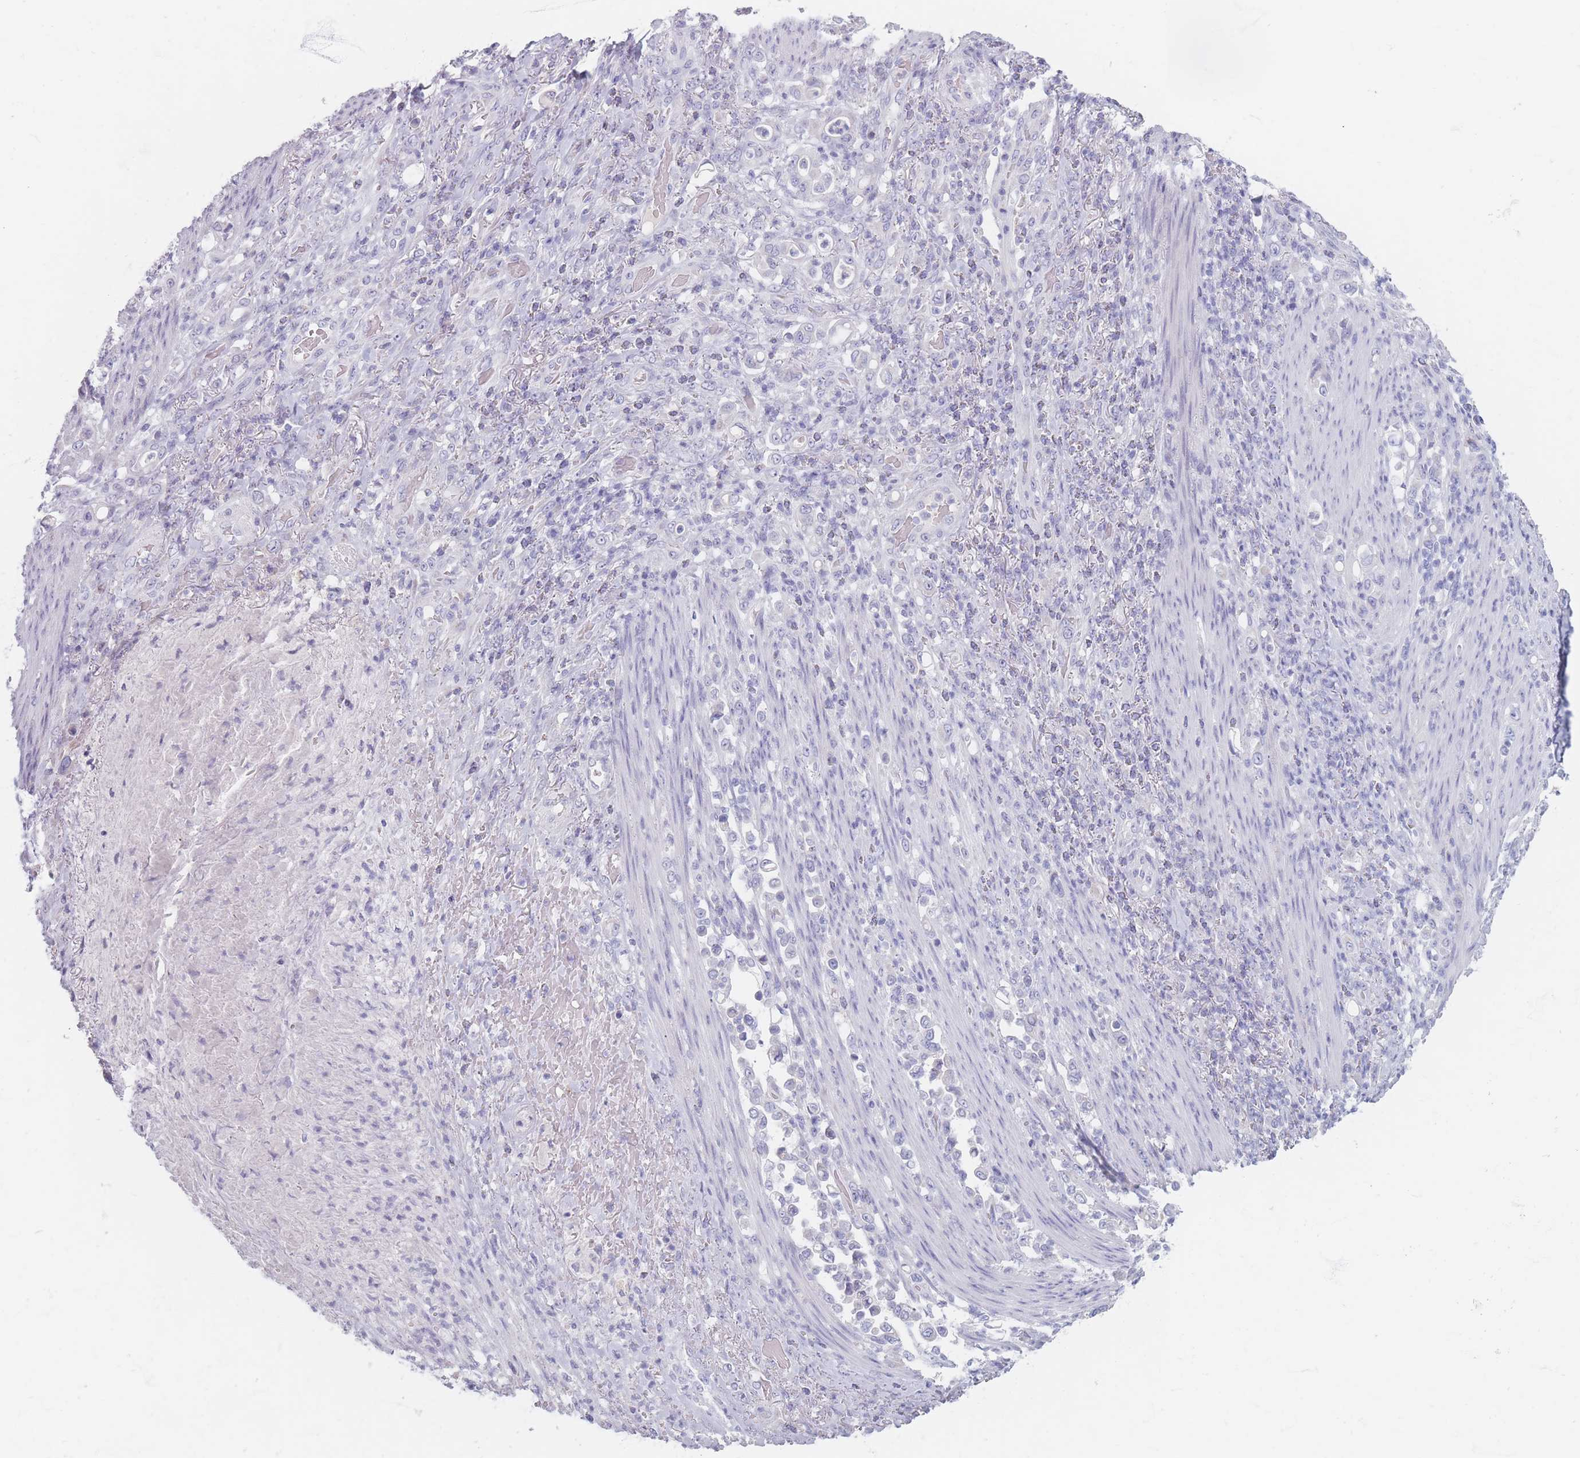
{"staining": {"intensity": "negative", "quantity": "none", "location": "none"}, "tissue": "stomach cancer", "cell_type": "Tumor cells", "image_type": "cancer", "snomed": [{"axis": "morphology", "description": "Normal tissue, NOS"}, {"axis": "morphology", "description": "Adenocarcinoma, NOS"}, {"axis": "topography", "description": "Stomach"}], "caption": "DAB (3,3'-diaminobenzidine) immunohistochemical staining of human stomach cancer (adenocarcinoma) demonstrates no significant staining in tumor cells.", "gene": "PIGM", "patient": {"sex": "female", "age": 79}}